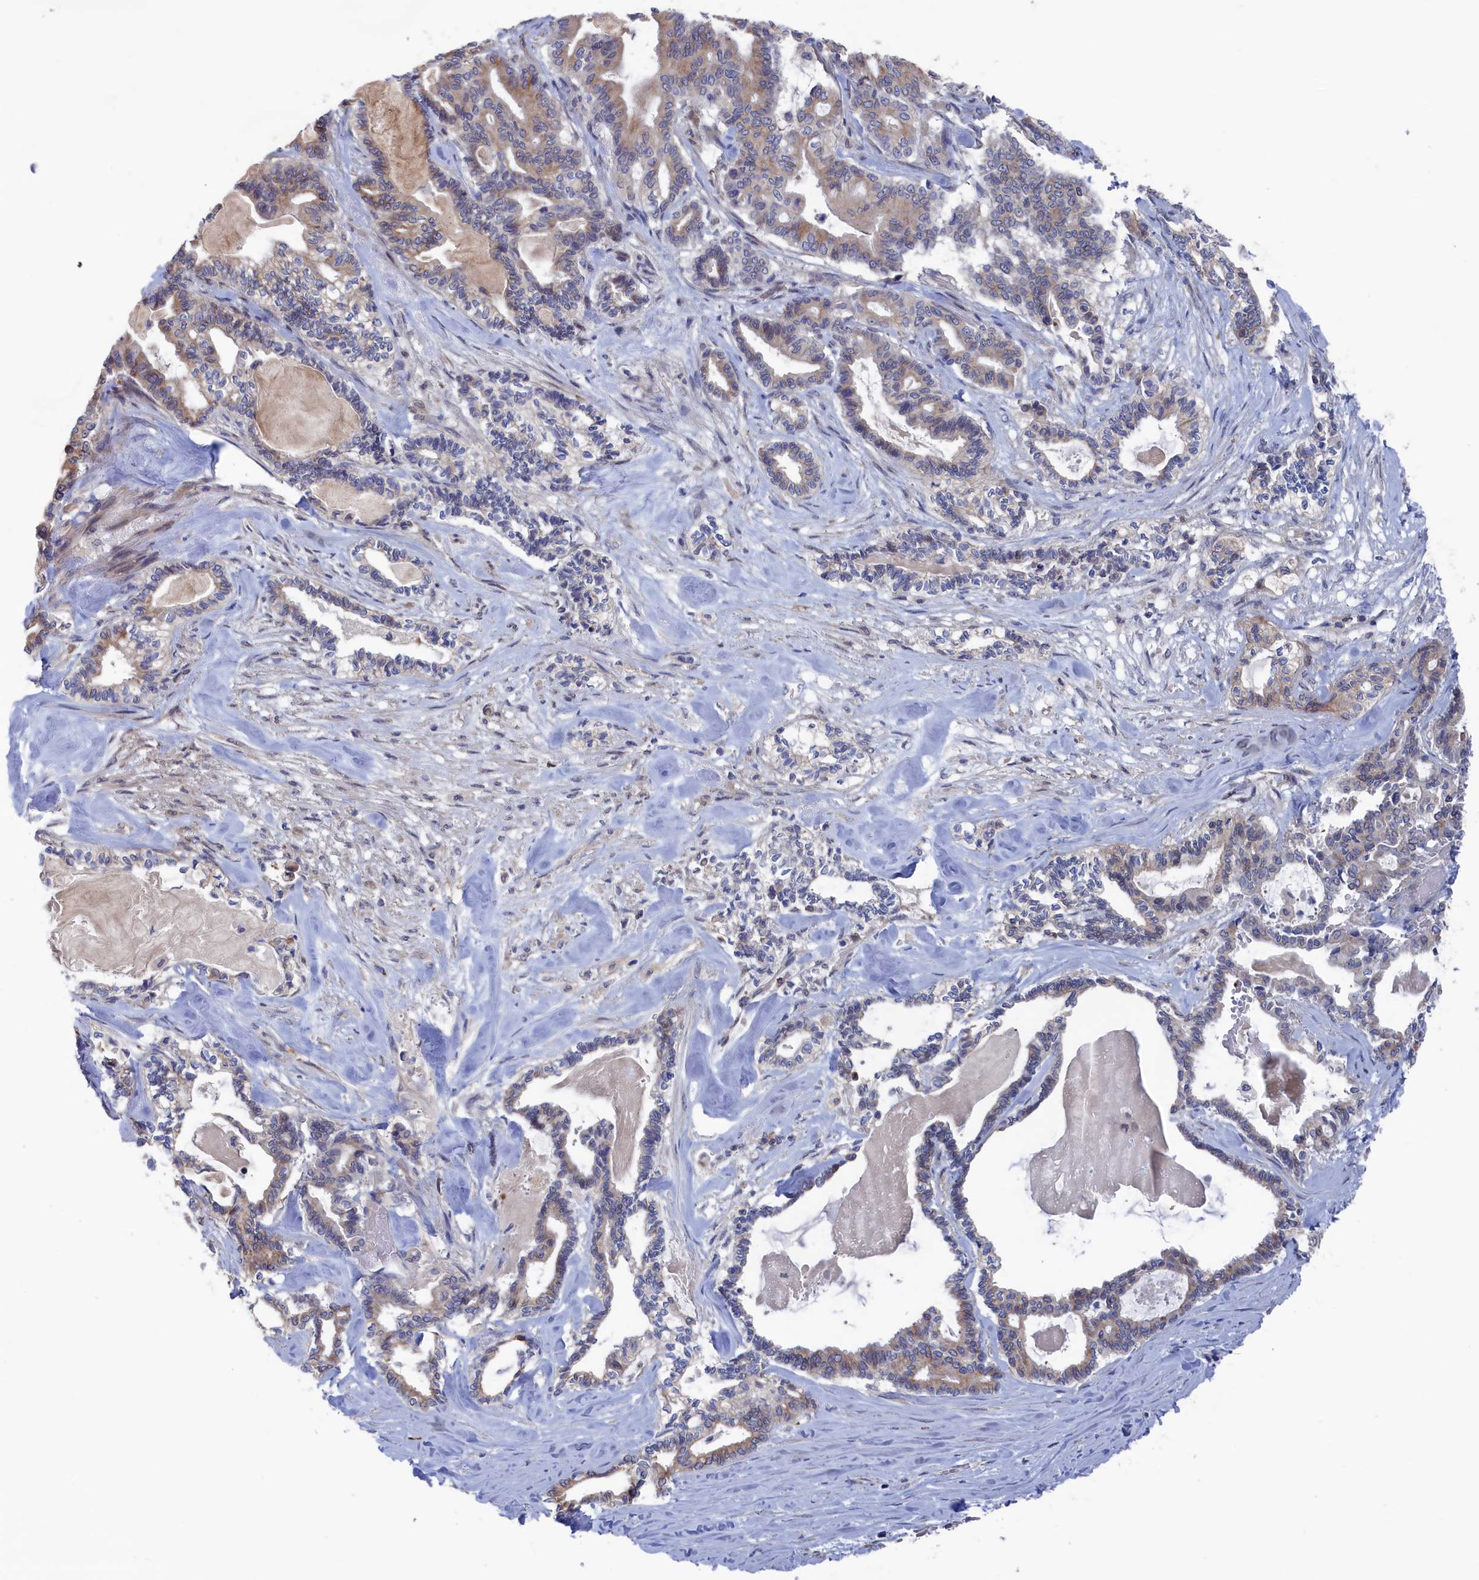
{"staining": {"intensity": "moderate", "quantity": "<25%", "location": "cytoplasmic/membranous"}, "tissue": "pancreatic cancer", "cell_type": "Tumor cells", "image_type": "cancer", "snomed": [{"axis": "morphology", "description": "Adenocarcinoma, NOS"}, {"axis": "topography", "description": "Pancreas"}], "caption": "DAB immunohistochemical staining of human adenocarcinoma (pancreatic) demonstrates moderate cytoplasmic/membranous protein staining in approximately <25% of tumor cells.", "gene": "NUTF2", "patient": {"sex": "male", "age": 63}}